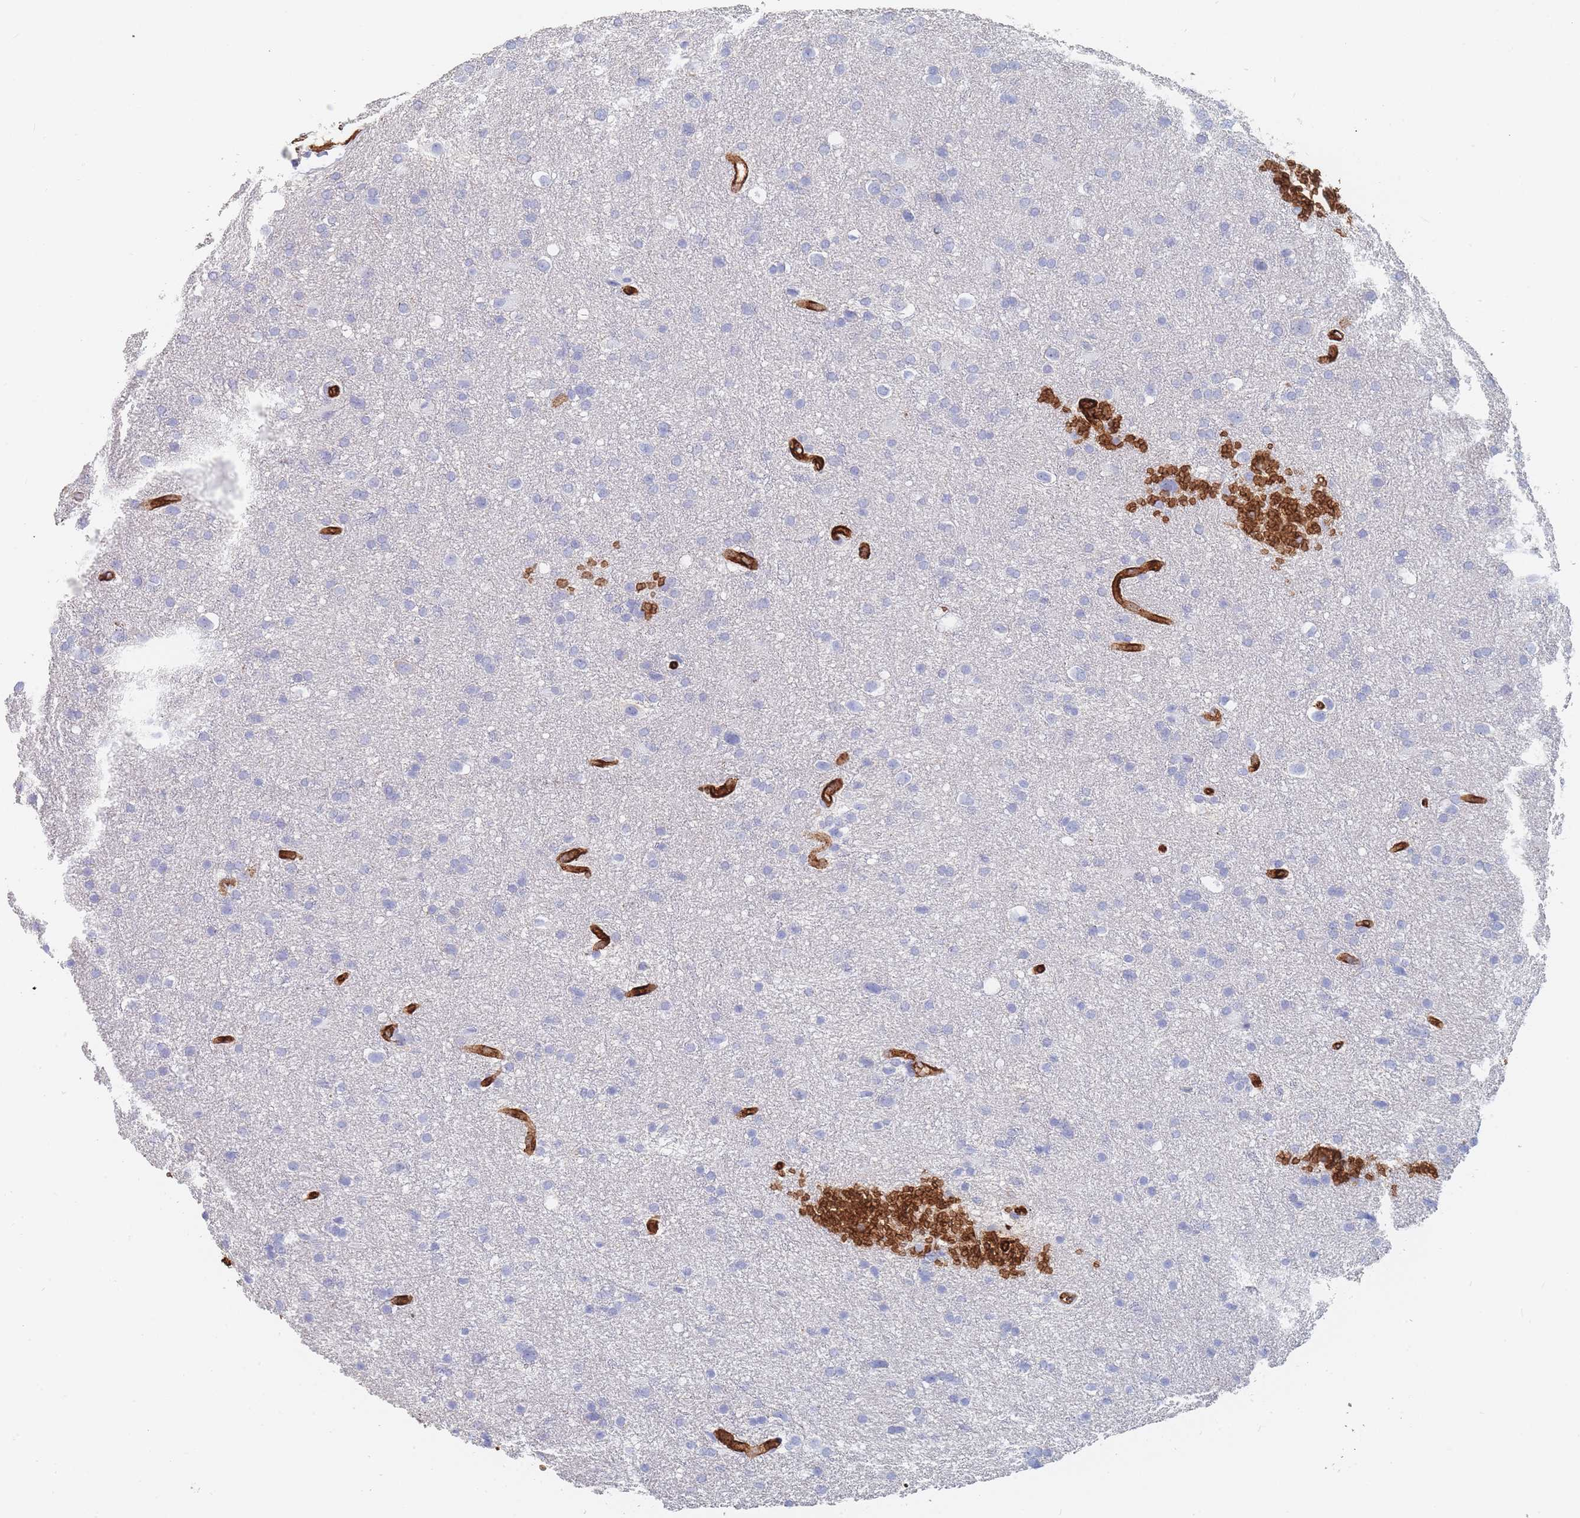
{"staining": {"intensity": "negative", "quantity": "none", "location": "none"}, "tissue": "glioma", "cell_type": "Tumor cells", "image_type": "cancer", "snomed": [{"axis": "morphology", "description": "Glioma, malignant, Low grade"}, {"axis": "topography", "description": "Brain"}], "caption": "Tumor cells are negative for brown protein staining in malignant glioma (low-grade).", "gene": "SLC2A1", "patient": {"sex": "female", "age": 32}}